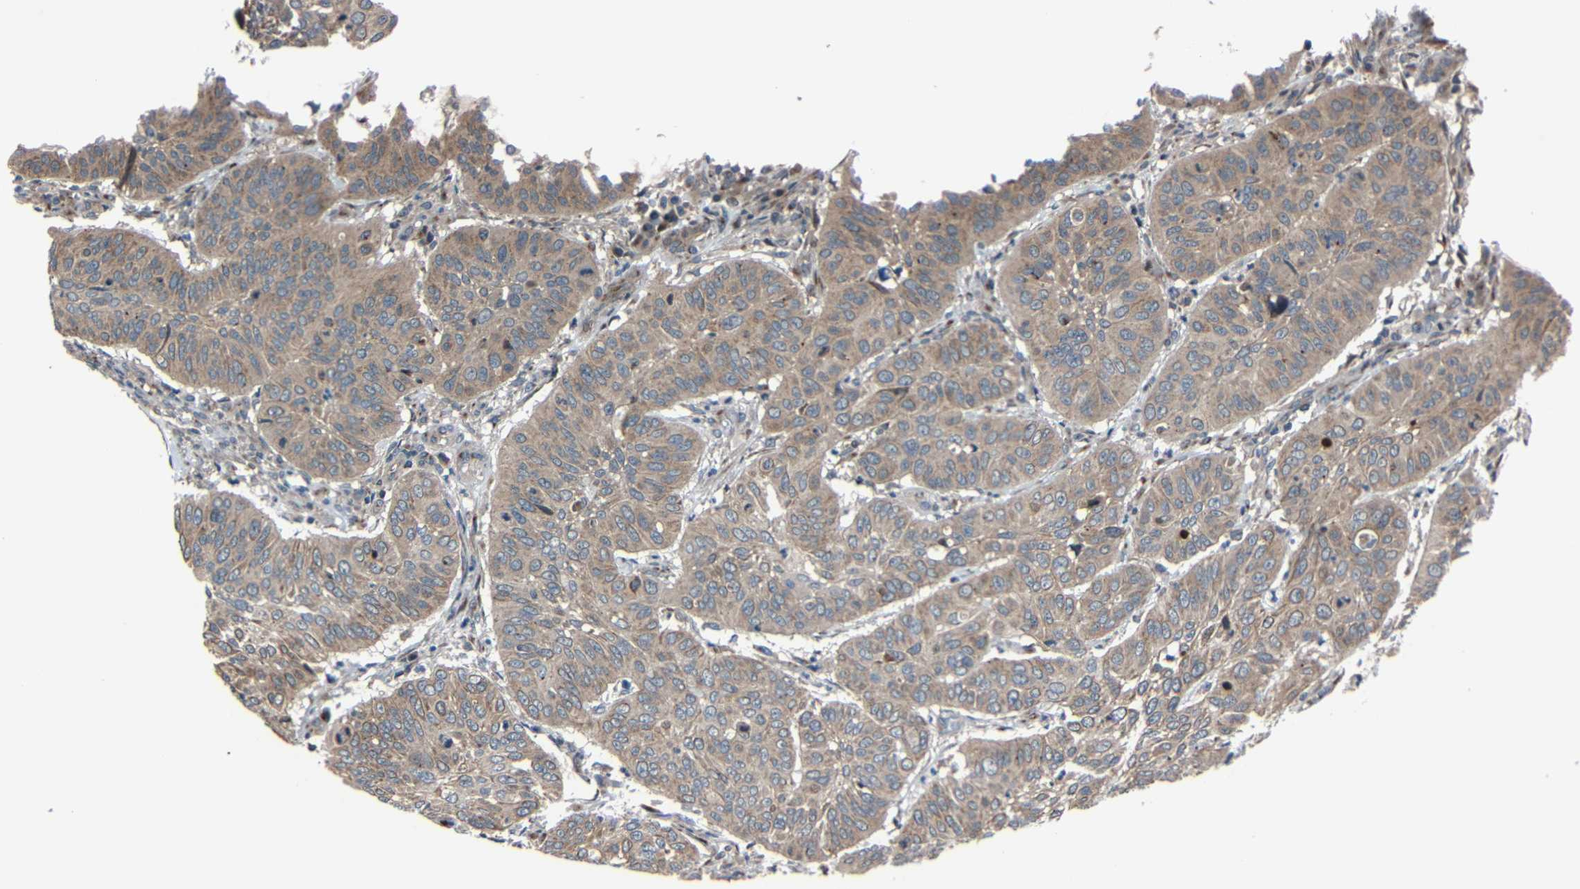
{"staining": {"intensity": "weak", "quantity": ">75%", "location": "cytoplasmic/membranous"}, "tissue": "cervical cancer", "cell_type": "Tumor cells", "image_type": "cancer", "snomed": [{"axis": "morphology", "description": "Squamous cell carcinoma, NOS"}, {"axis": "topography", "description": "Cervix"}], "caption": "Human cervical cancer stained with a protein marker exhibits weak staining in tumor cells.", "gene": "AKAP9", "patient": {"sex": "female", "age": 39}}